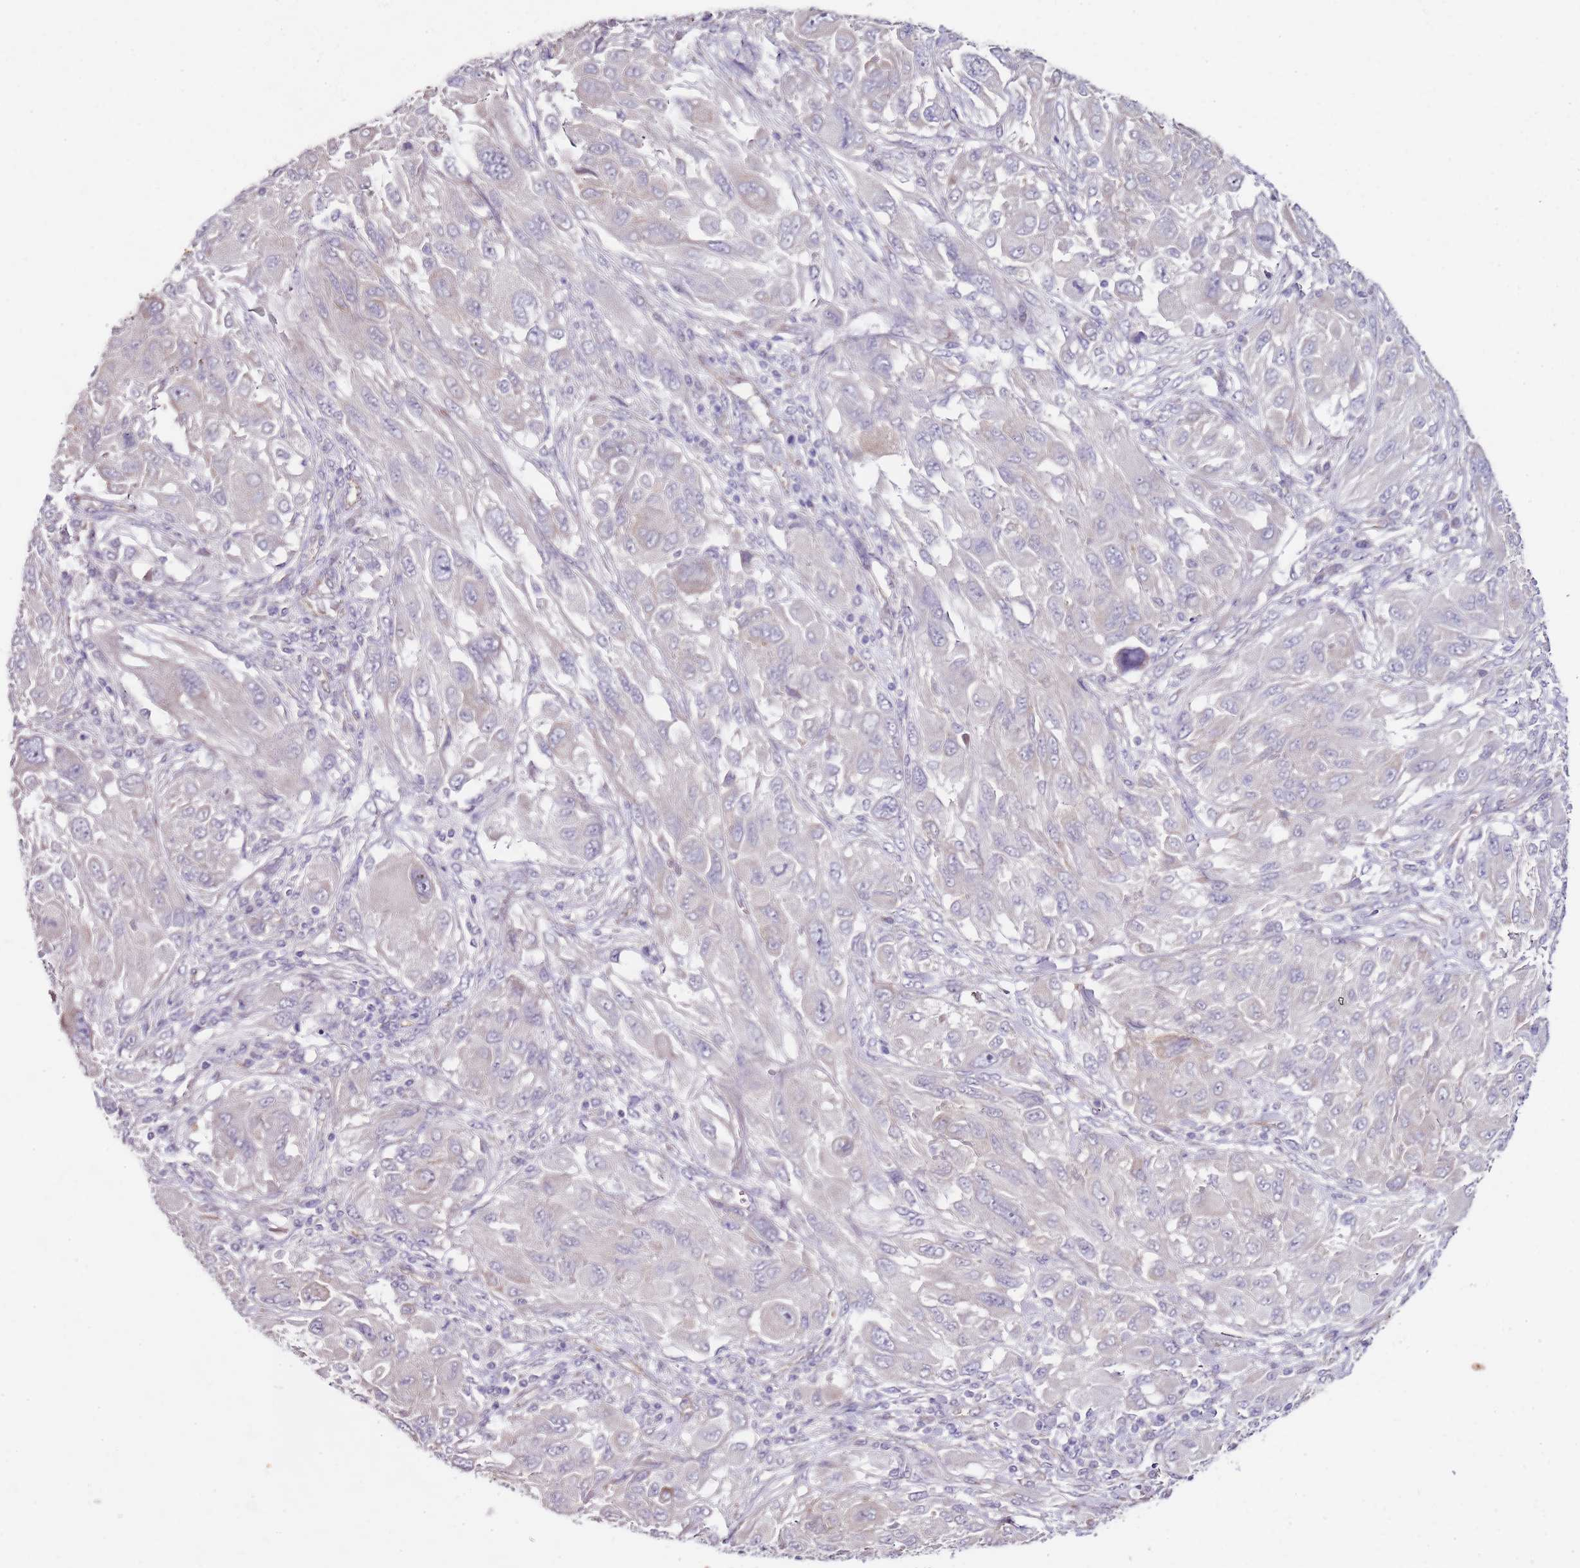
{"staining": {"intensity": "negative", "quantity": "none", "location": "none"}, "tissue": "melanoma", "cell_type": "Tumor cells", "image_type": "cancer", "snomed": [{"axis": "morphology", "description": "Malignant melanoma, NOS"}, {"axis": "topography", "description": "Skin"}], "caption": "High magnification brightfield microscopy of malignant melanoma stained with DAB (3,3'-diaminobenzidine) (brown) and counterstained with hematoxylin (blue): tumor cells show no significant expression.", "gene": "TBC1D9", "patient": {"sex": "female", "age": 91}}